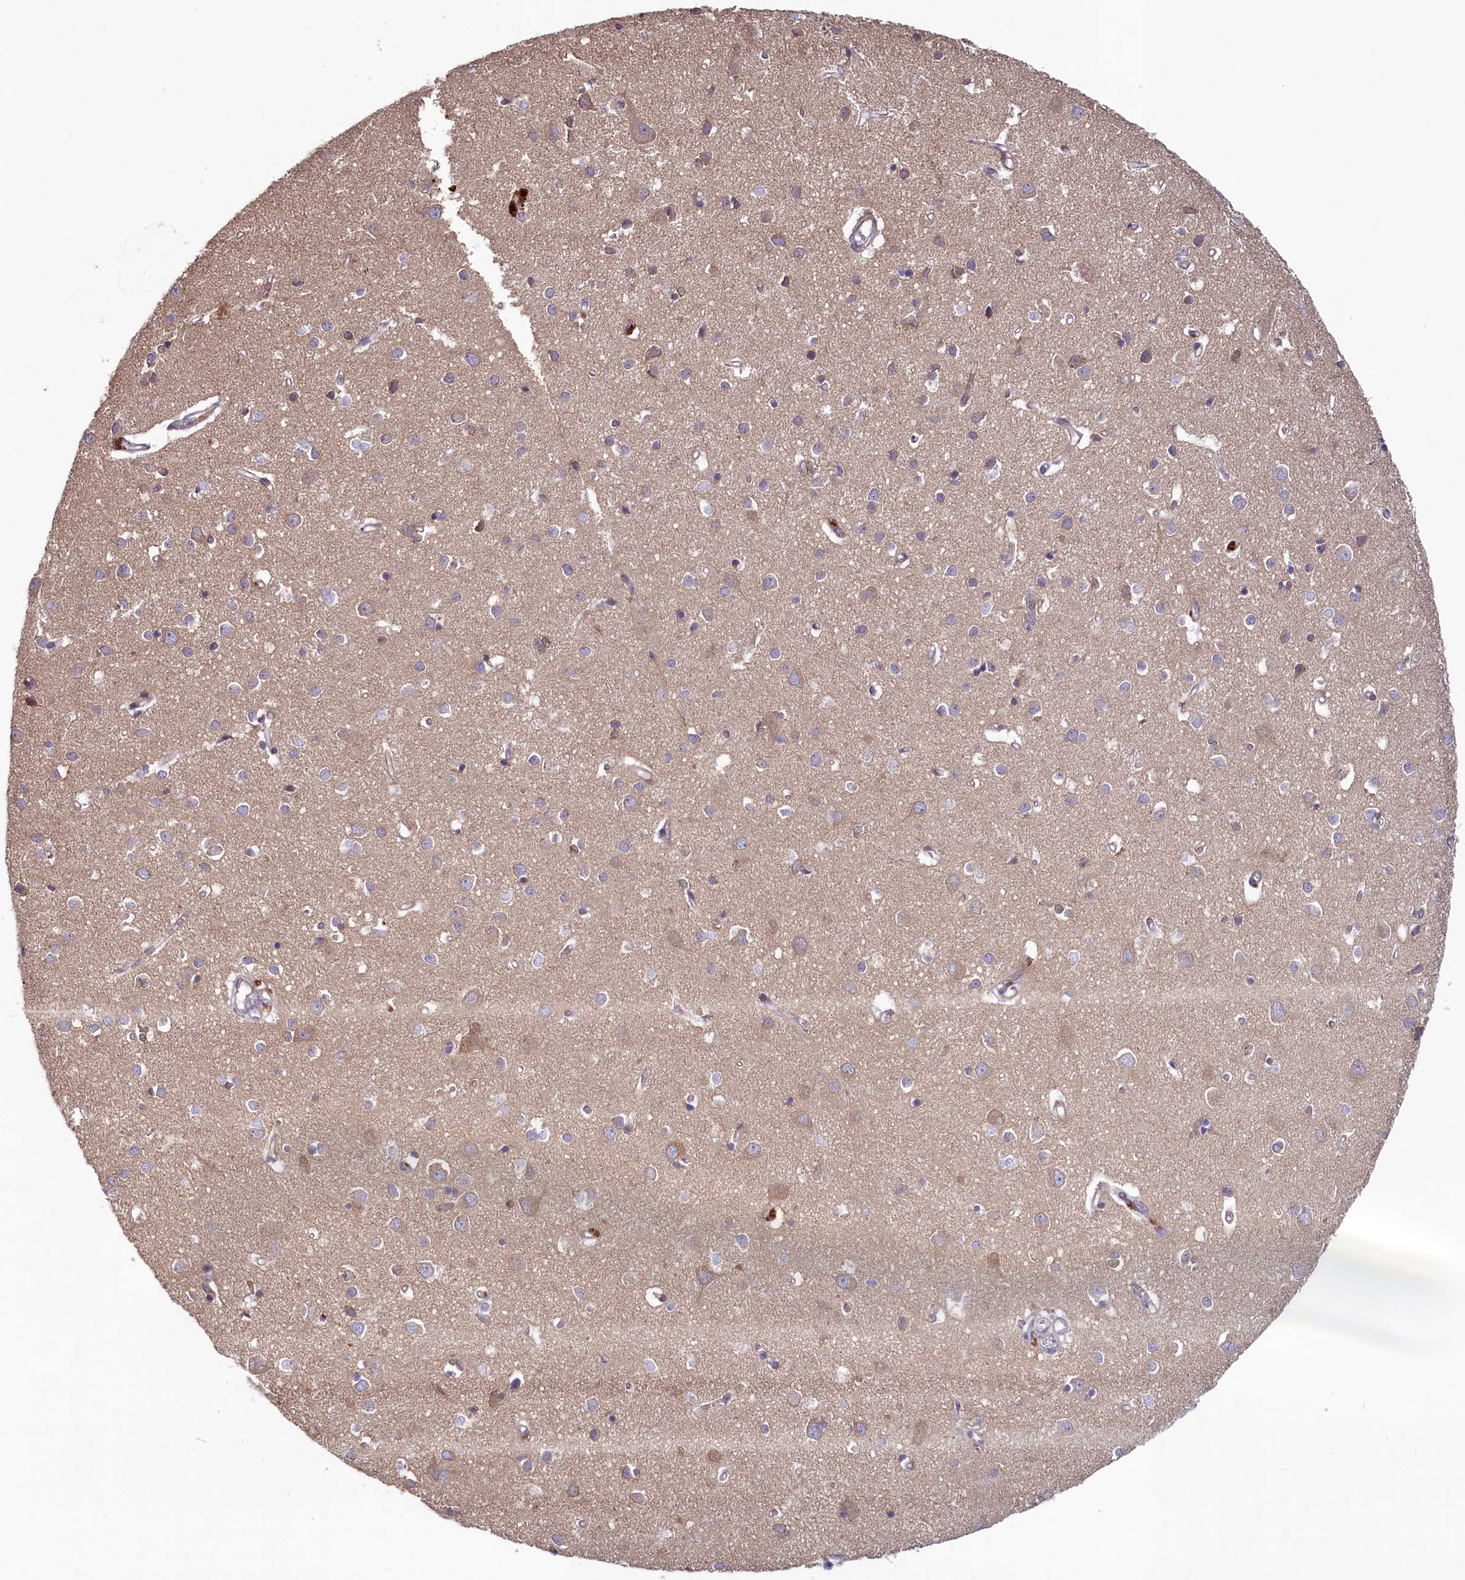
{"staining": {"intensity": "negative", "quantity": "none", "location": "none"}, "tissue": "cerebral cortex", "cell_type": "Endothelial cells", "image_type": "normal", "snomed": [{"axis": "morphology", "description": "Normal tissue, NOS"}, {"axis": "topography", "description": "Cerebral cortex"}], "caption": "This is an immunohistochemistry image of benign human cerebral cortex. There is no positivity in endothelial cells.", "gene": "SPATA2L", "patient": {"sex": "female", "age": 64}}